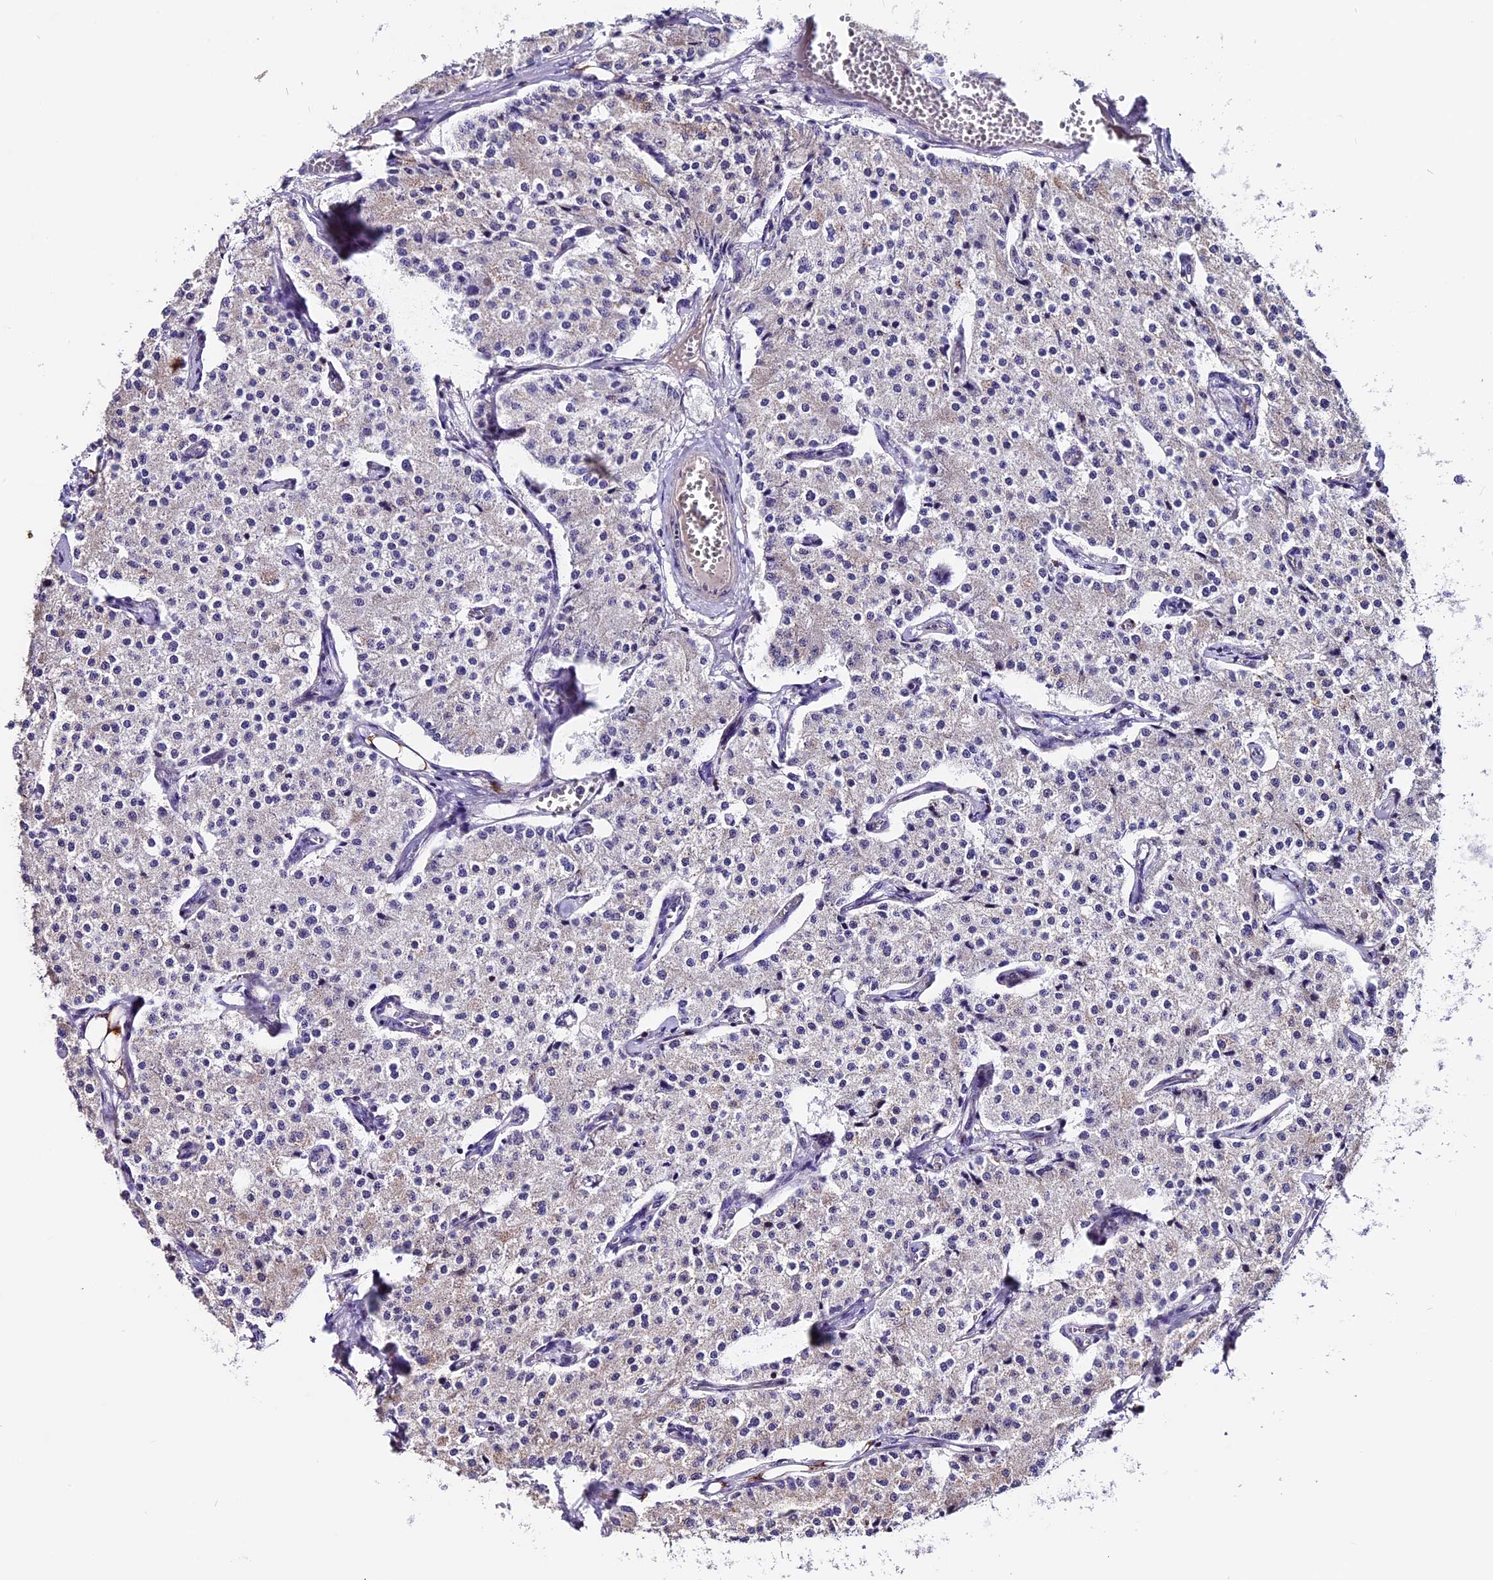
{"staining": {"intensity": "negative", "quantity": "none", "location": "none"}, "tissue": "carcinoid", "cell_type": "Tumor cells", "image_type": "cancer", "snomed": [{"axis": "morphology", "description": "Carcinoid, malignant, NOS"}, {"axis": "topography", "description": "Colon"}], "caption": "An image of carcinoid (malignant) stained for a protein demonstrates no brown staining in tumor cells. (DAB (3,3'-diaminobenzidine) IHC with hematoxylin counter stain).", "gene": "DDX28", "patient": {"sex": "female", "age": 52}}